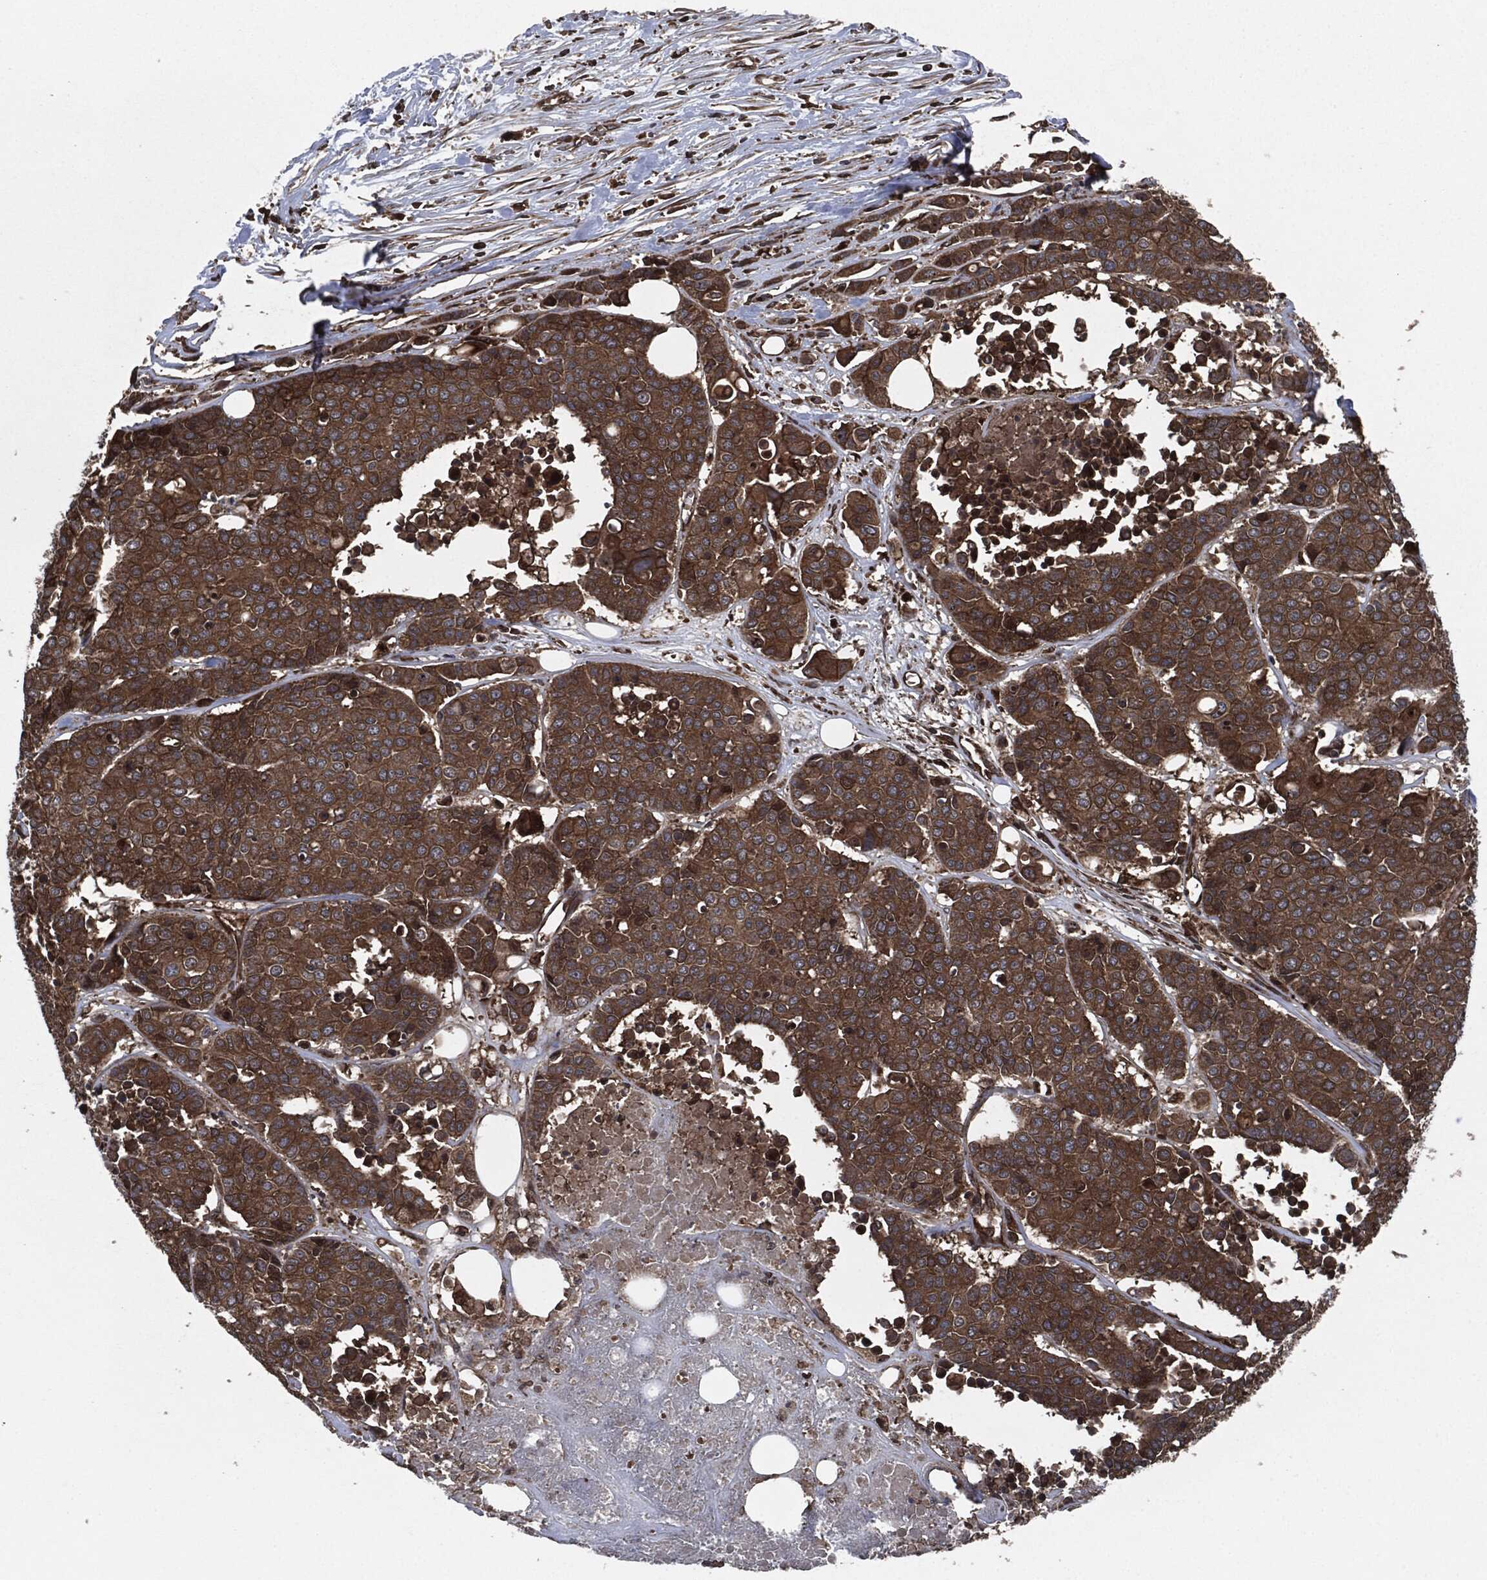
{"staining": {"intensity": "strong", "quantity": ">75%", "location": "cytoplasmic/membranous"}, "tissue": "carcinoid", "cell_type": "Tumor cells", "image_type": "cancer", "snomed": [{"axis": "morphology", "description": "Carcinoid, malignant, NOS"}, {"axis": "topography", "description": "Colon"}], "caption": "Tumor cells show high levels of strong cytoplasmic/membranous expression in approximately >75% of cells in malignant carcinoid. Using DAB (brown) and hematoxylin (blue) stains, captured at high magnification using brightfield microscopy.", "gene": "RAP1GDS1", "patient": {"sex": "male", "age": 81}}